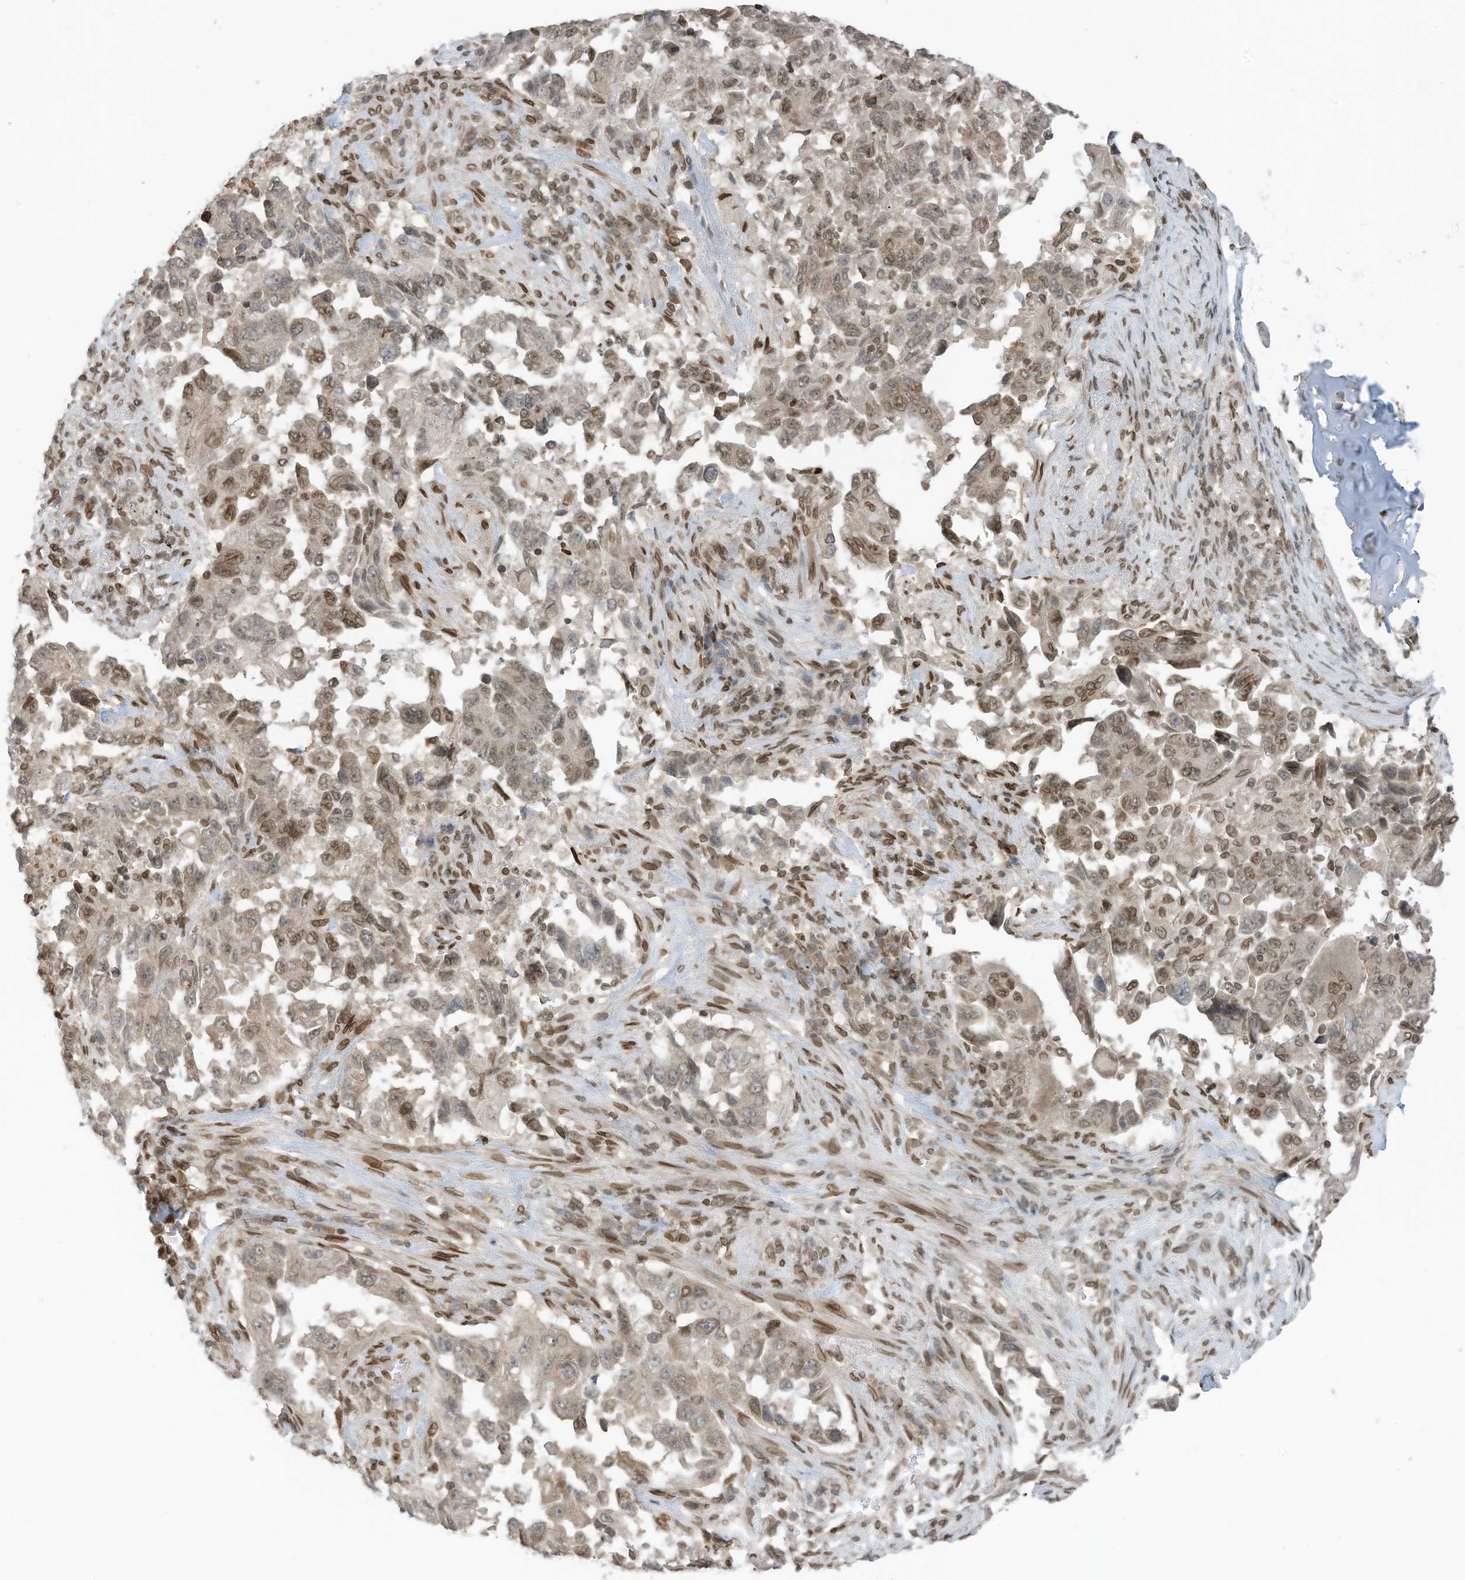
{"staining": {"intensity": "moderate", "quantity": "<25%", "location": "cytoplasmic/membranous,nuclear"}, "tissue": "lung cancer", "cell_type": "Tumor cells", "image_type": "cancer", "snomed": [{"axis": "morphology", "description": "Adenocarcinoma, NOS"}, {"axis": "topography", "description": "Lung"}], "caption": "About <25% of tumor cells in lung cancer show moderate cytoplasmic/membranous and nuclear protein positivity as visualized by brown immunohistochemical staining.", "gene": "RABL3", "patient": {"sex": "female", "age": 51}}